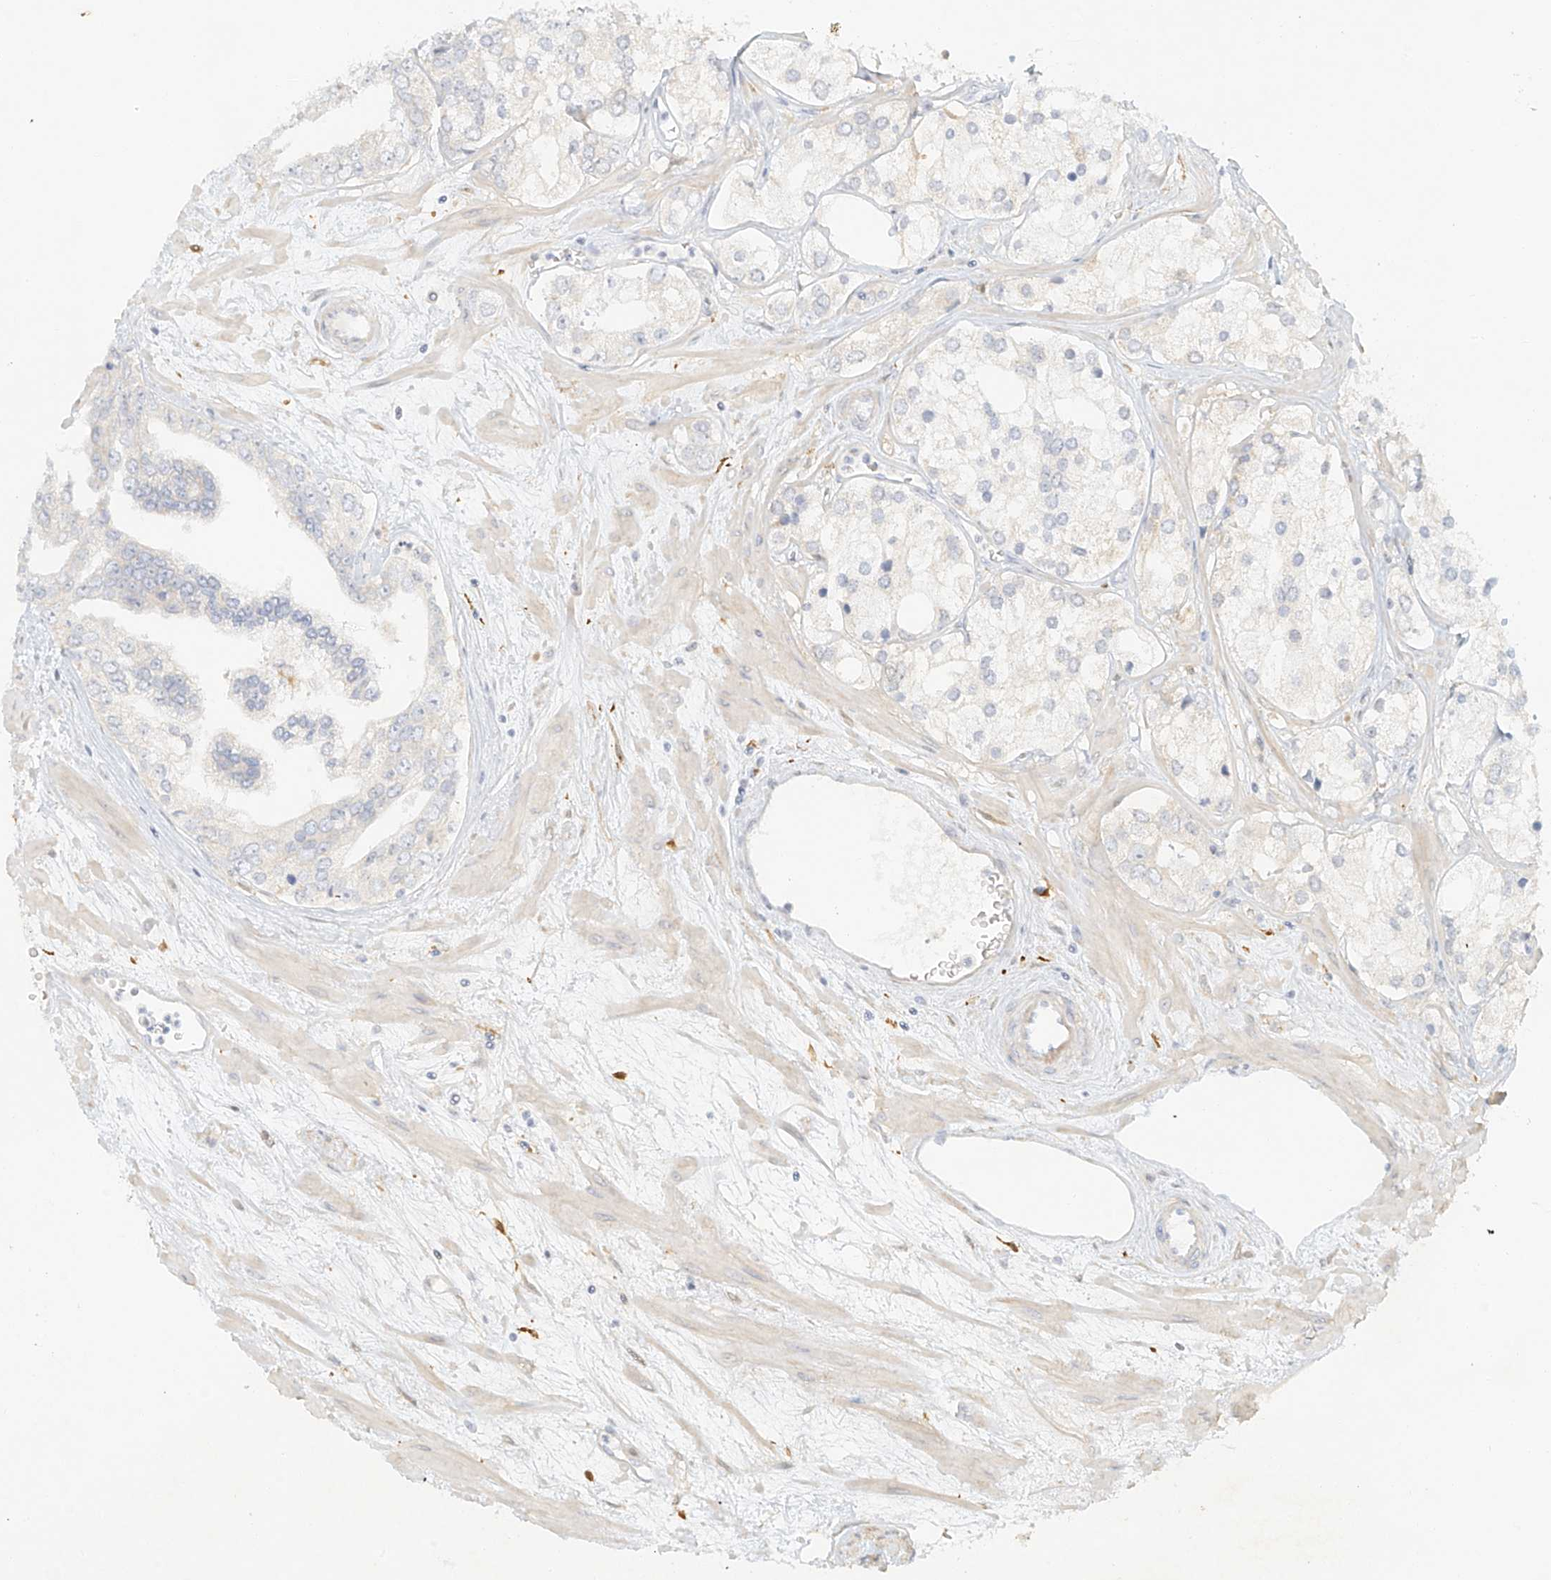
{"staining": {"intensity": "negative", "quantity": "none", "location": "none"}, "tissue": "prostate cancer", "cell_type": "Tumor cells", "image_type": "cancer", "snomed": [{"axis": "morphology", "description": "Adenocarcinoma, High grade"}, {"axis": "topography", "description": "Prostate"}], "caption": "This histopathology image is of prostate cancer stained with immunohistochemistry to label a protein in brown with the nuclei are counter-stained blue. There is no positivity in tumor cells.", "gene": "UPK1B", "patient": {"sex": "male", "age": 66}}